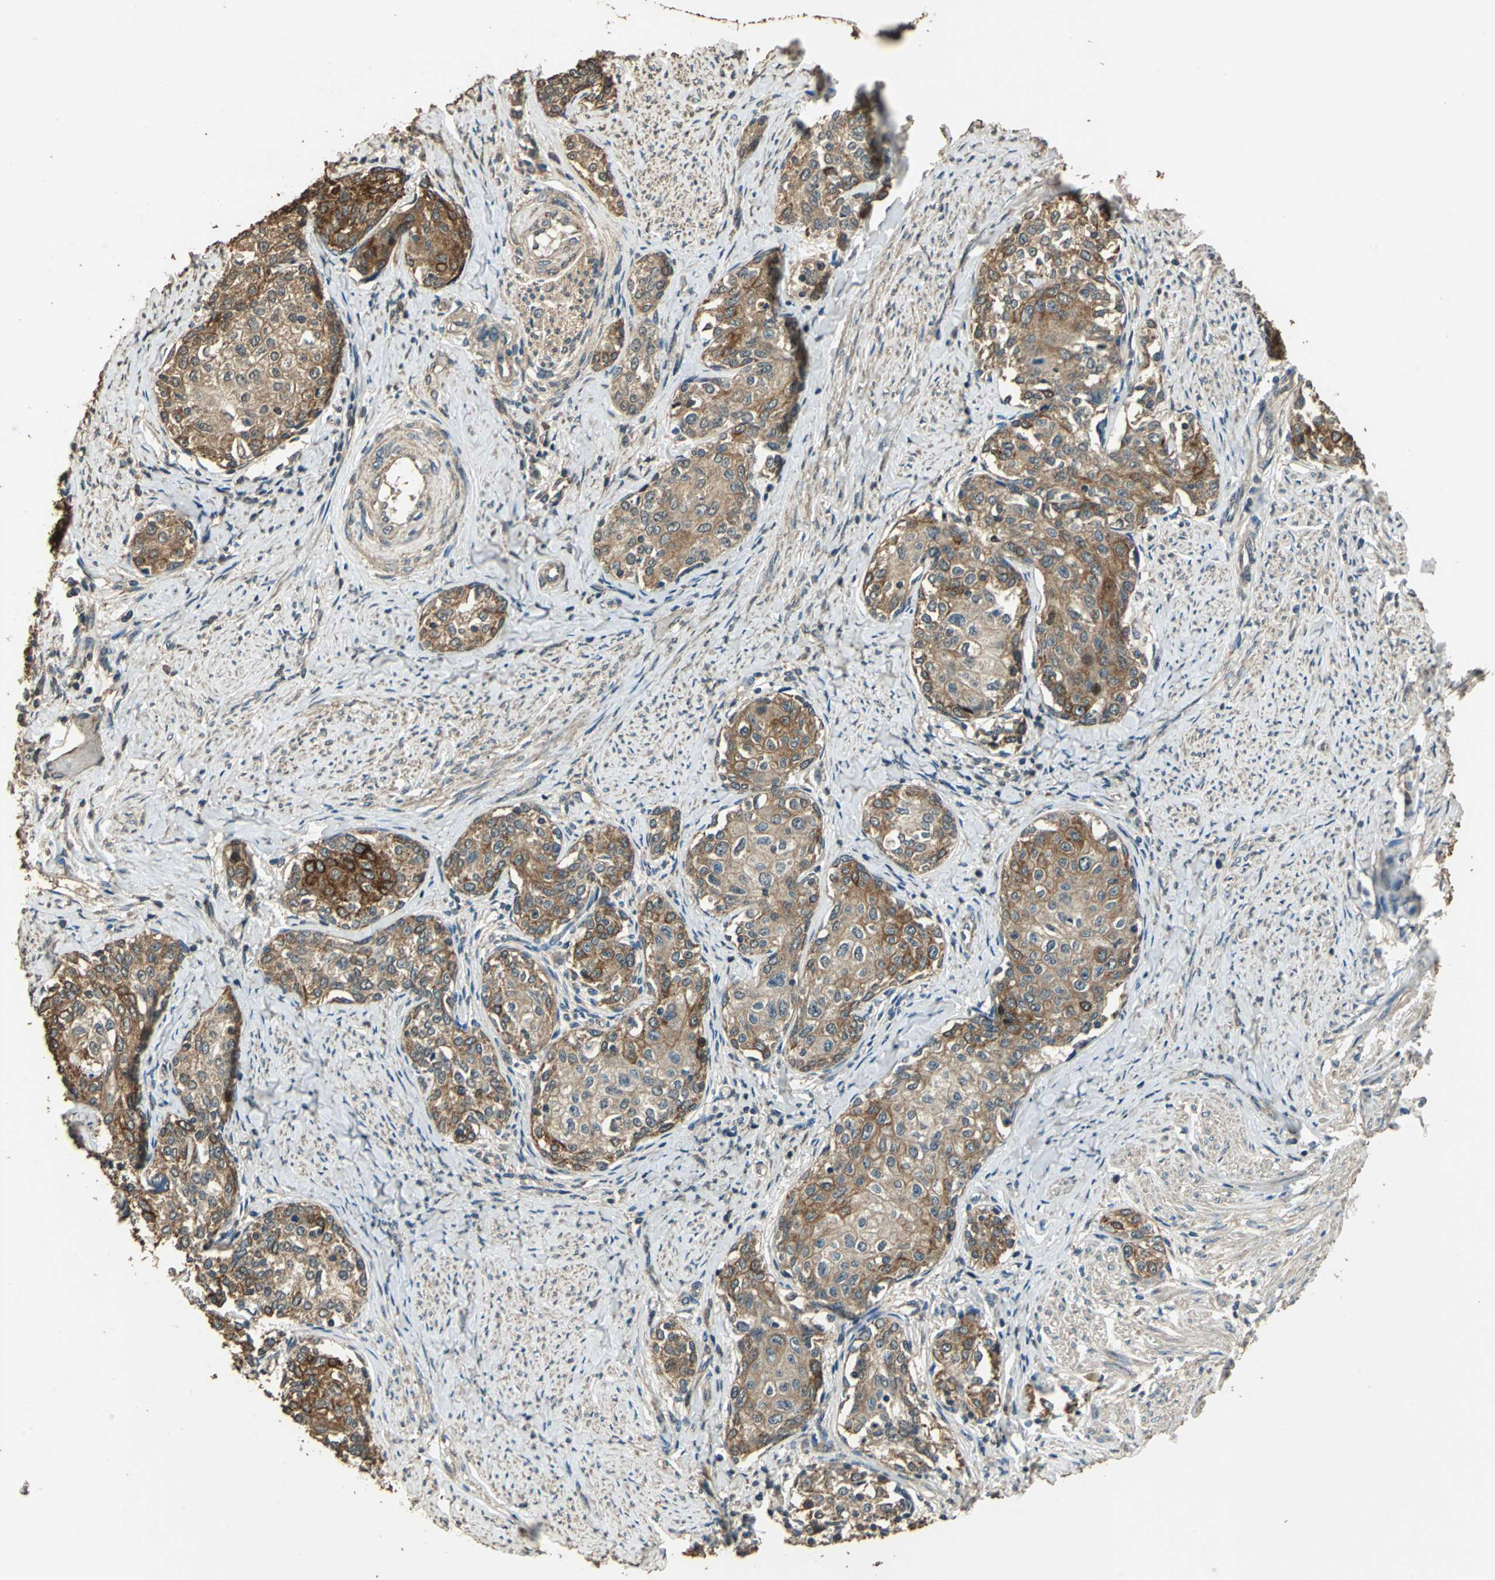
{"staining": {"intensity": "moderate", "quantity": ">75%", "location": "cytoplasmic/membranous"}, "tissue": "cervical cancer", "cell_type": "Tumor cells", "image_type": "cancer", "snomed": [{"axis": "morphology", "description": "Squamous cell carcinoma, NOS"}, {"axis": "morphology", "description": "Adenocarcinoma, NOS"}, {"axis": "topography", "description": "Cervix"}], "caption": "The micrograph shows a brown stain indicating the presence of a protein in the cytoplasmic/membranous of tumor cells in squamous cell carcinoma (cervical). Immunohistochemistry (ihc) stains the protein in brown and the nuclei are stained blue.", "gene": "TMPRSS4", "patient": {"sex": "female", "age": 52}}